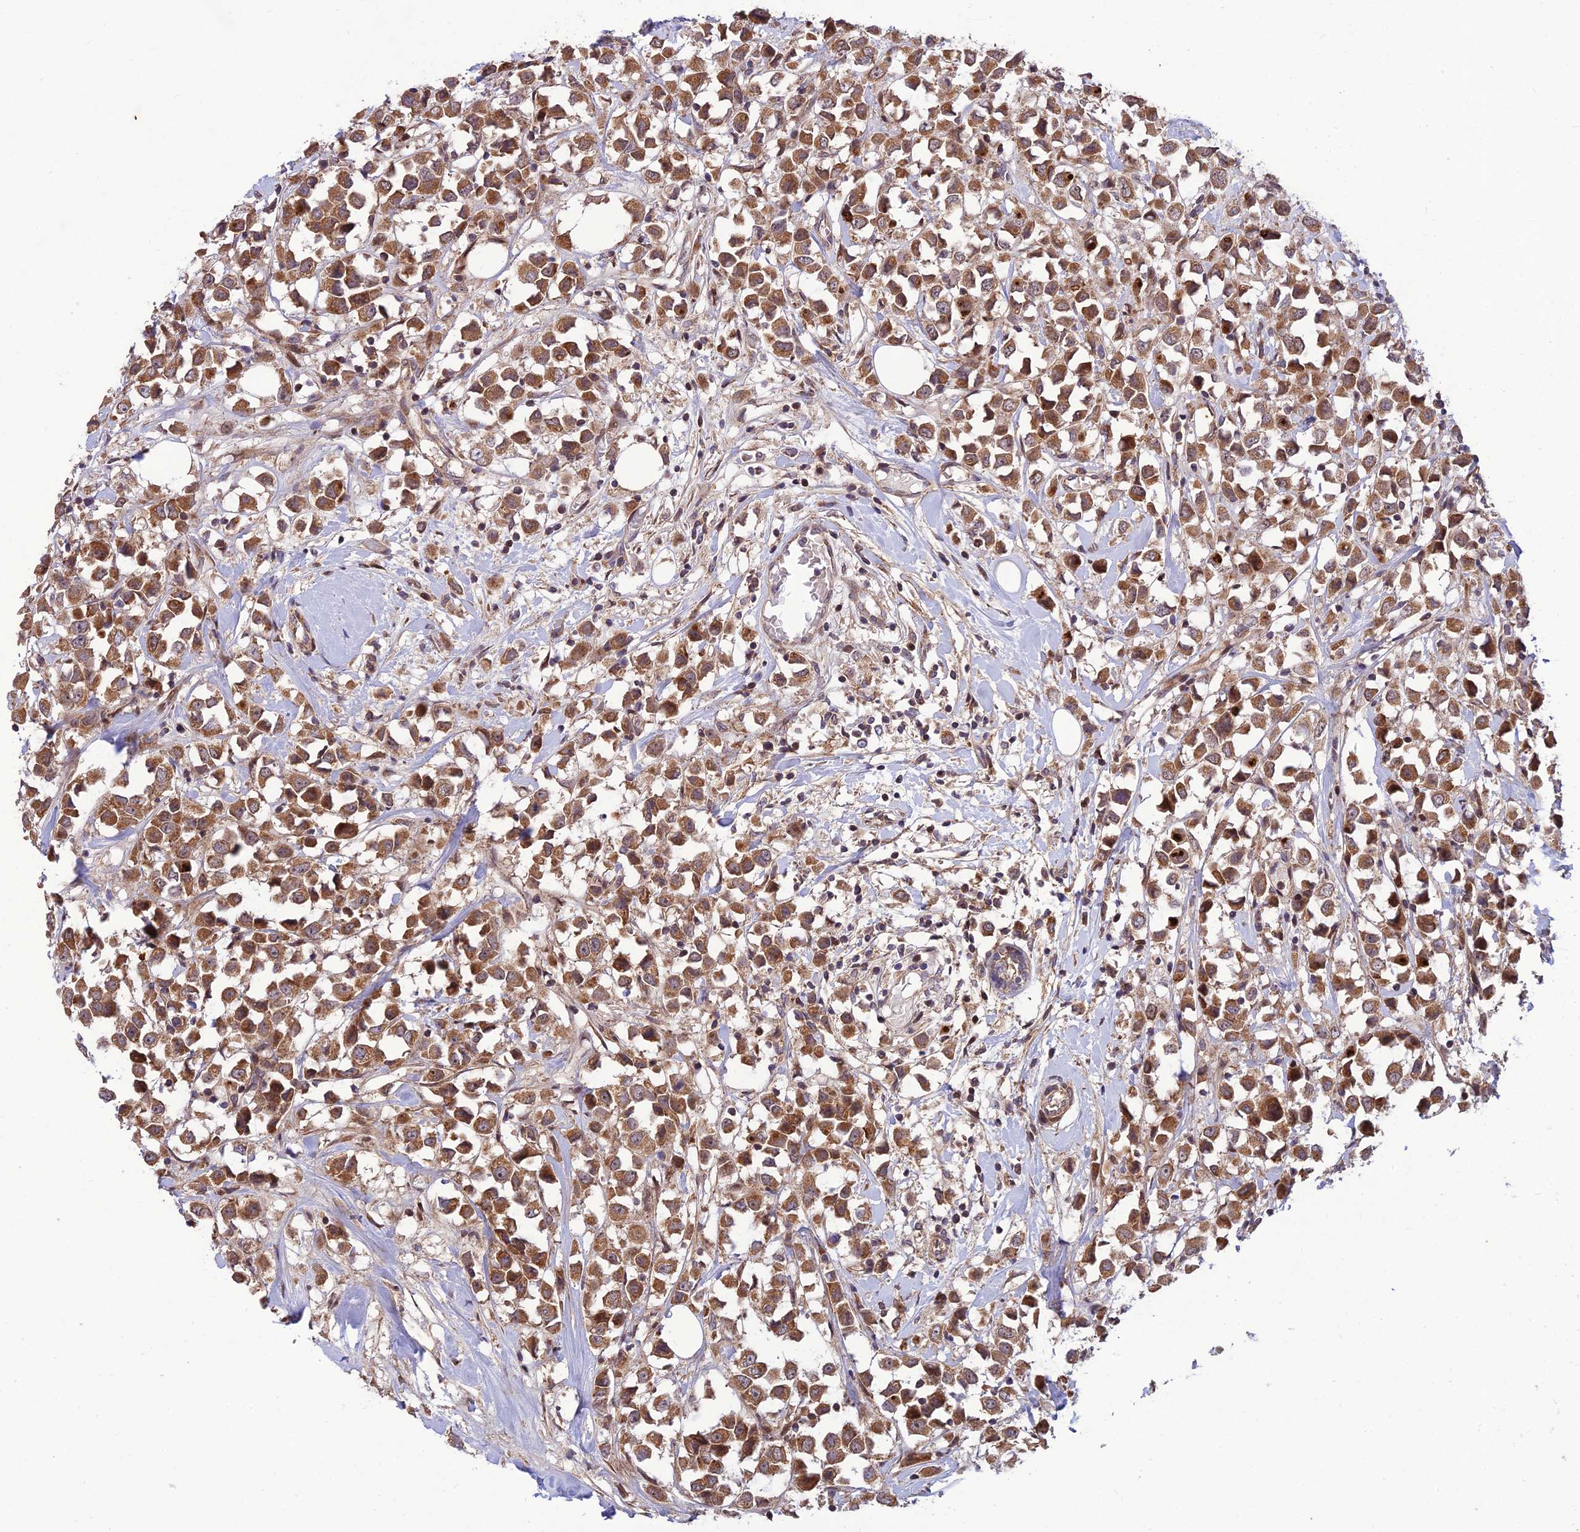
{"staining": {"intensity": "moderate", "quantity": ">75%", "location": "cytoplasmic/membranous"}, "tissue": "breast cancer", "cell_type": "Tumor cells", "image_type": "cancer", "snomed": [{"axis": "morphology", "description": "Duct carcinoma"}, {"axis": "topography", "description": "Breast"}], "caption": "IHC (DAB (3,3'-diaminobenzidine)) staining of human breast cancer demonstrates moderate cytoplasmic/membranous protein expression in about >75% of tumor cells. (IHC, brightfield microscopy, high magnification).", "gene": "PLEKHG2", "patient": {"sex": "female", "age": 61}}